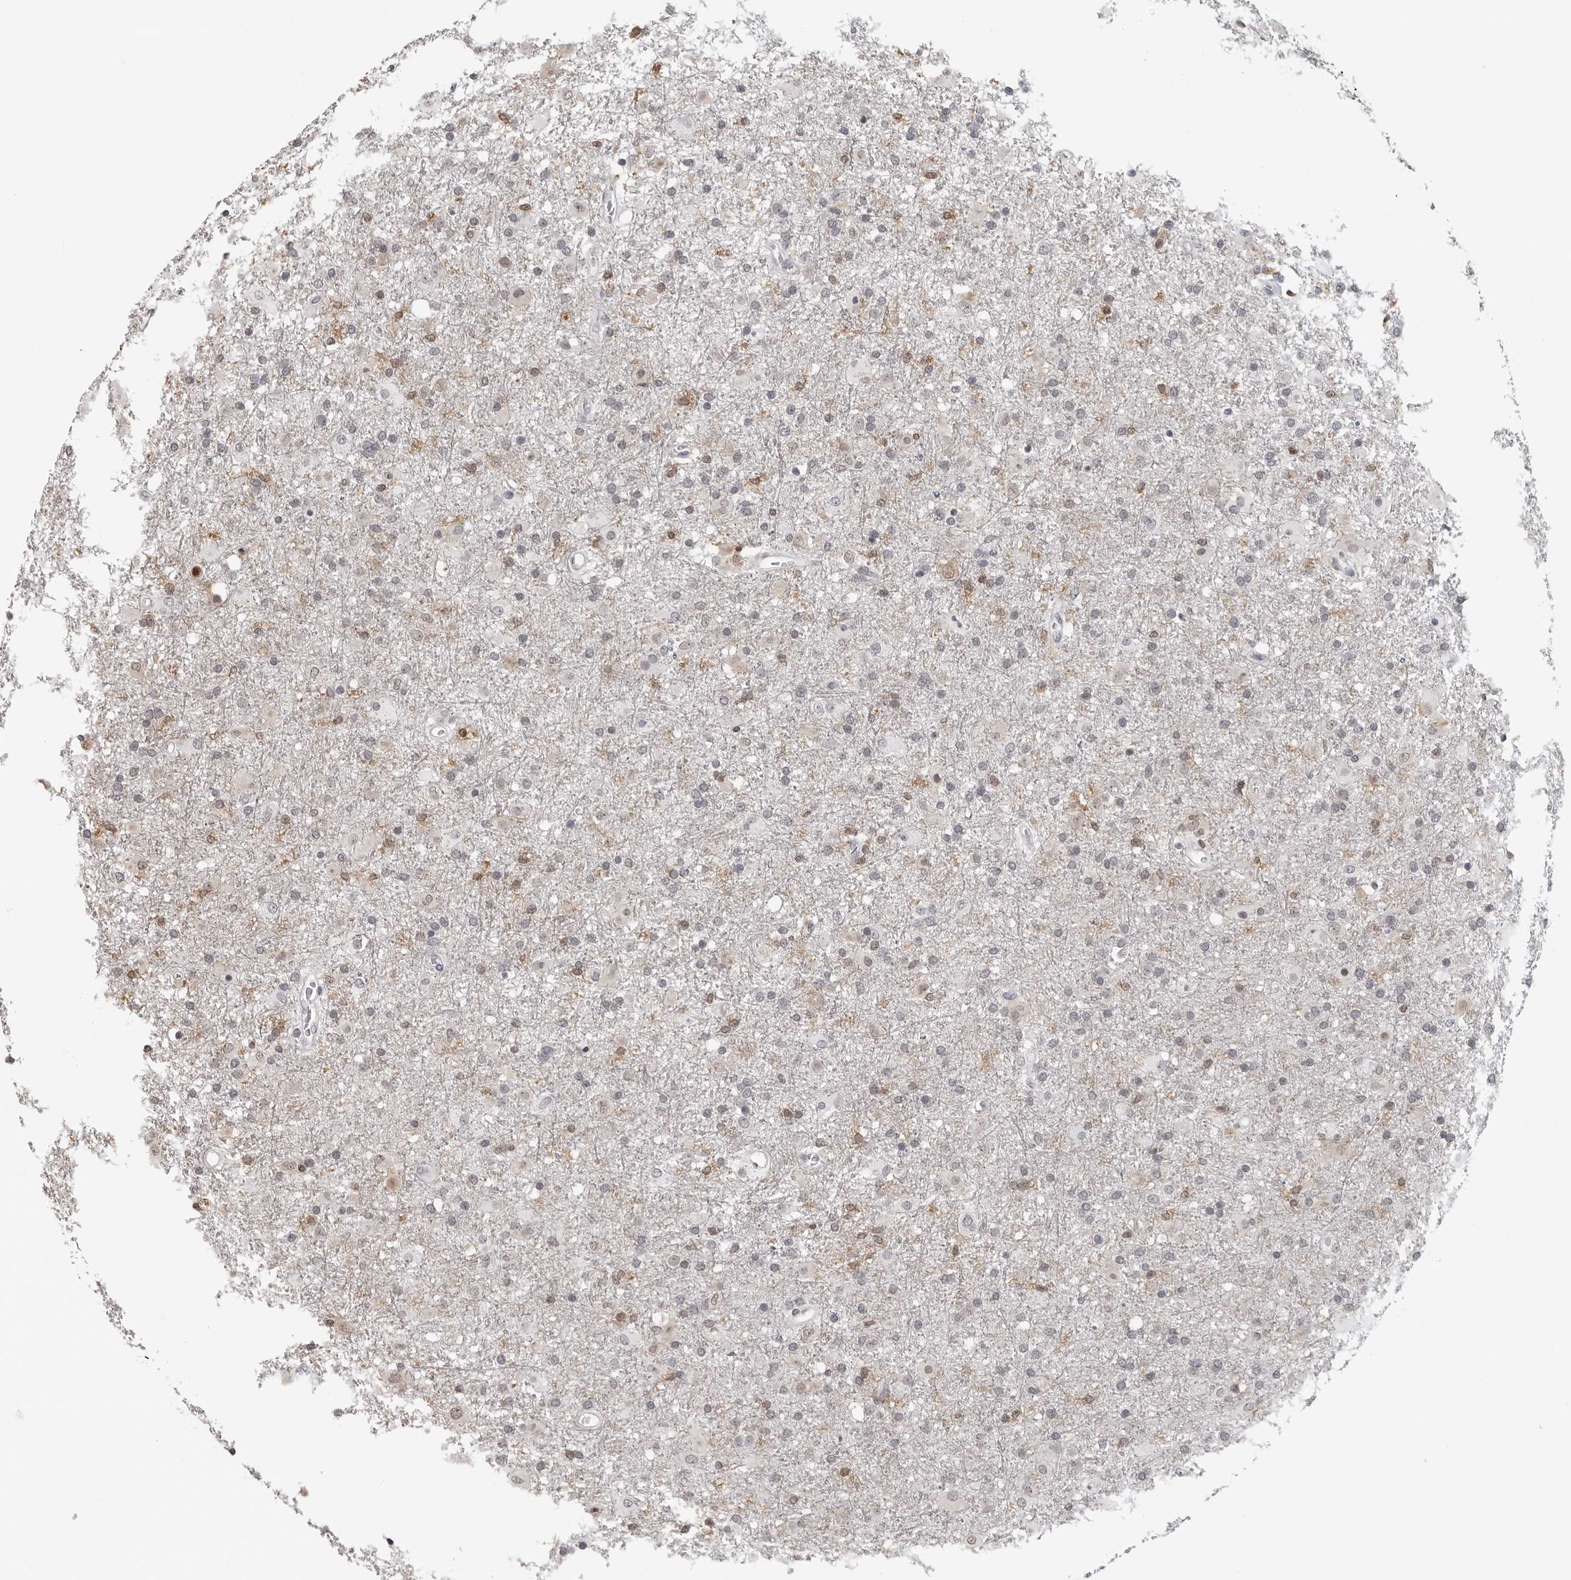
{"staining": {"intensity": "moderate", "quantity": "<25%", "location": "cytoplasmic/membranous"}, "tissue": "glioma", "cell_type": "Tumor cells", "image_type": "cancer", "snomed": [{"axis": "morphology", "description": "Glioma, malignant, Low grade"}, {"axis": "topography", "description": "Brain"}], "caption": "Glioma stained with a brown dye exhibits moderate cytoplasmic/membranous positive staining in approximately <25% of tumor cells.", "gene": "HSPH1", "patient": {"sex": "male", "age": 65}}